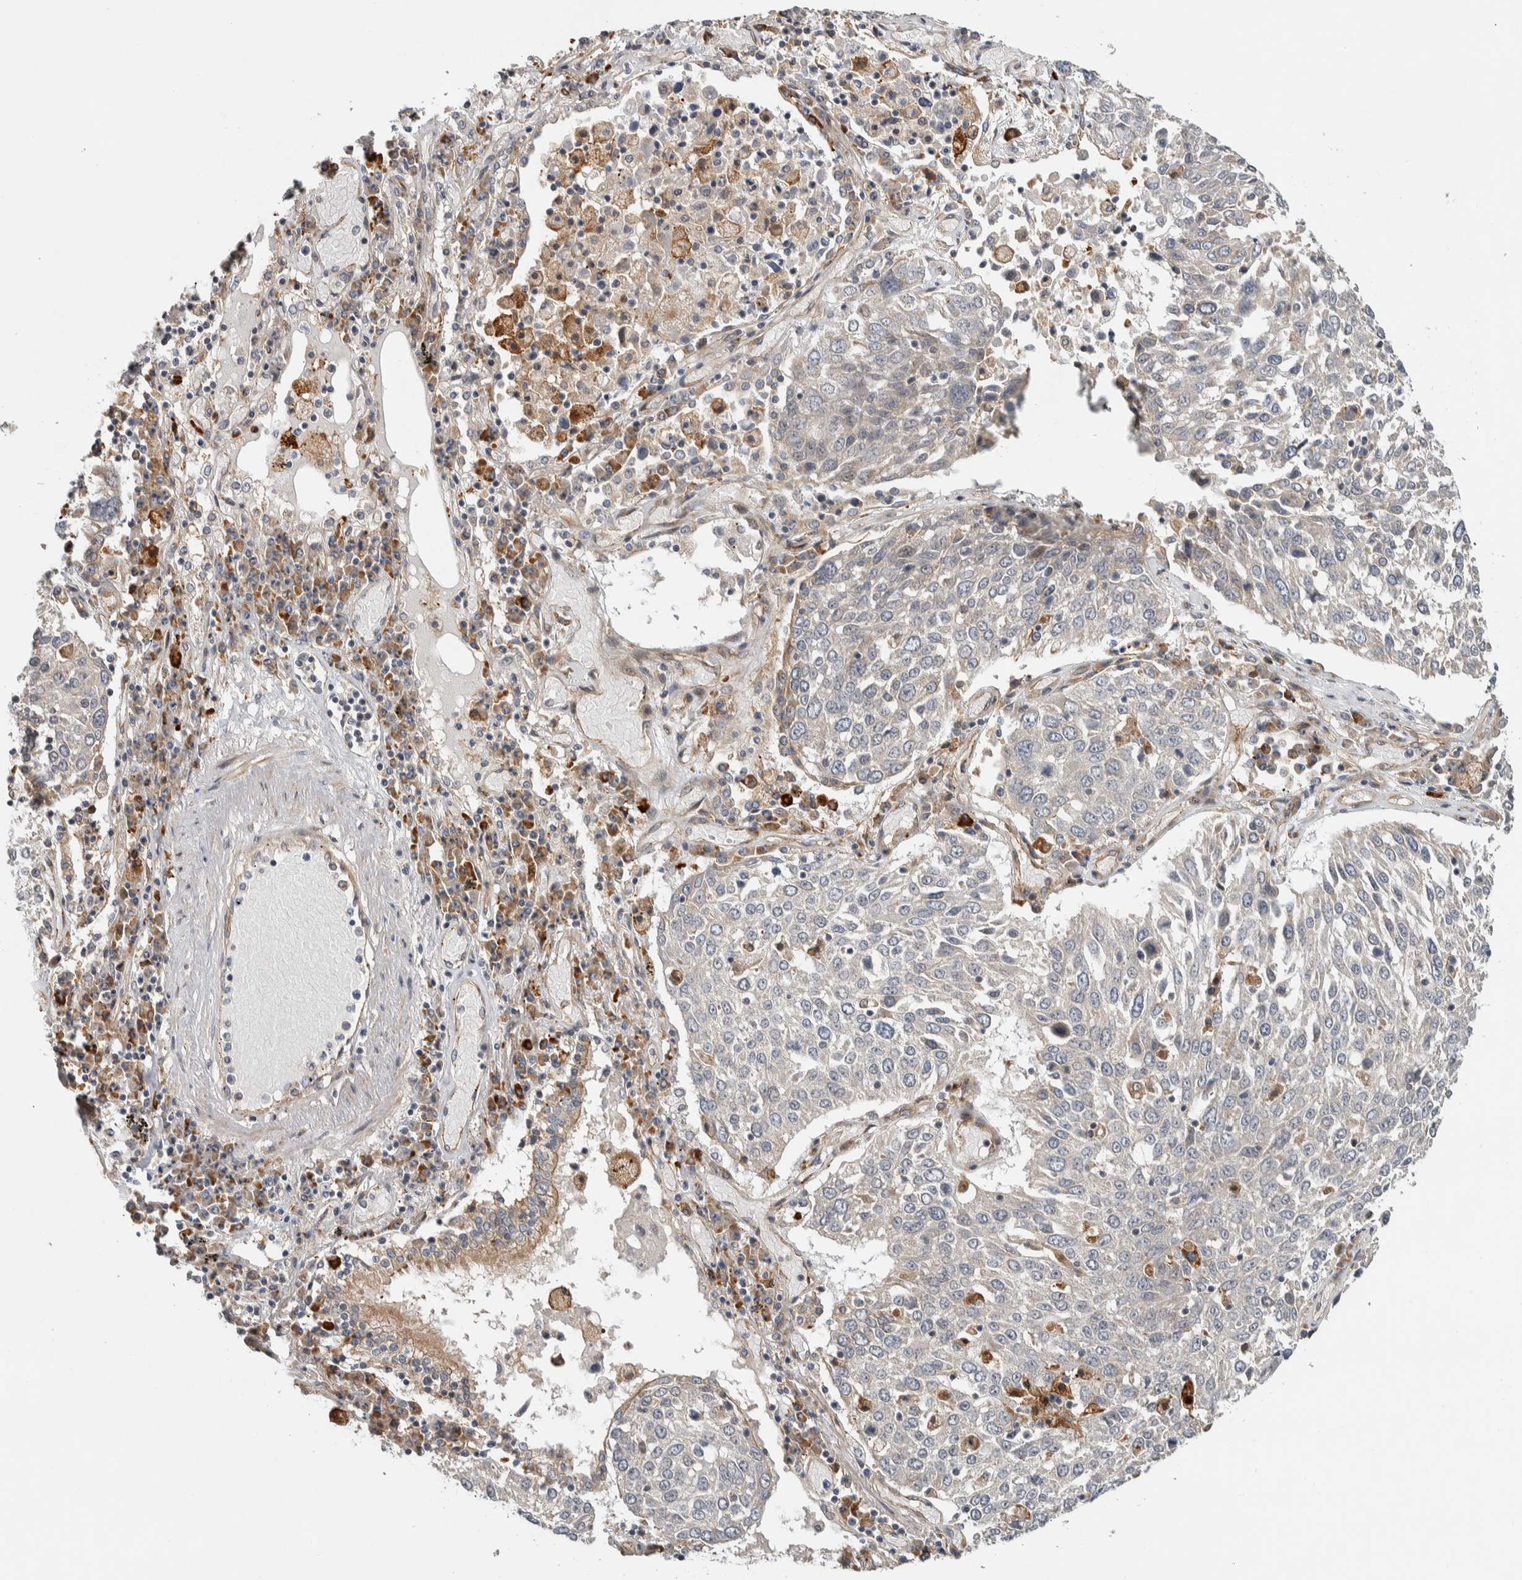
{"staining": {"intensity": "negative", "quantity": "none", "location": "none"}, "tissue": "lung cancer", "cell_type": "Tumor cells", "image_type": "cancer", "snomed": [{"axis": "morphology", "description": "Squamous cell carcinoma, NOS"}, {"axis": "topography", "description": "Lung"}], "caption": "High power microscopy micrograph of an immunohistochemistry micrograph of lung cancer, revealing no significant staining in tumor cells. (DAB IHC visualized using brightfield microscopy, high magnification).", "gene": "TBC1D31", "patient": {"sex": "male", "age": 65}}